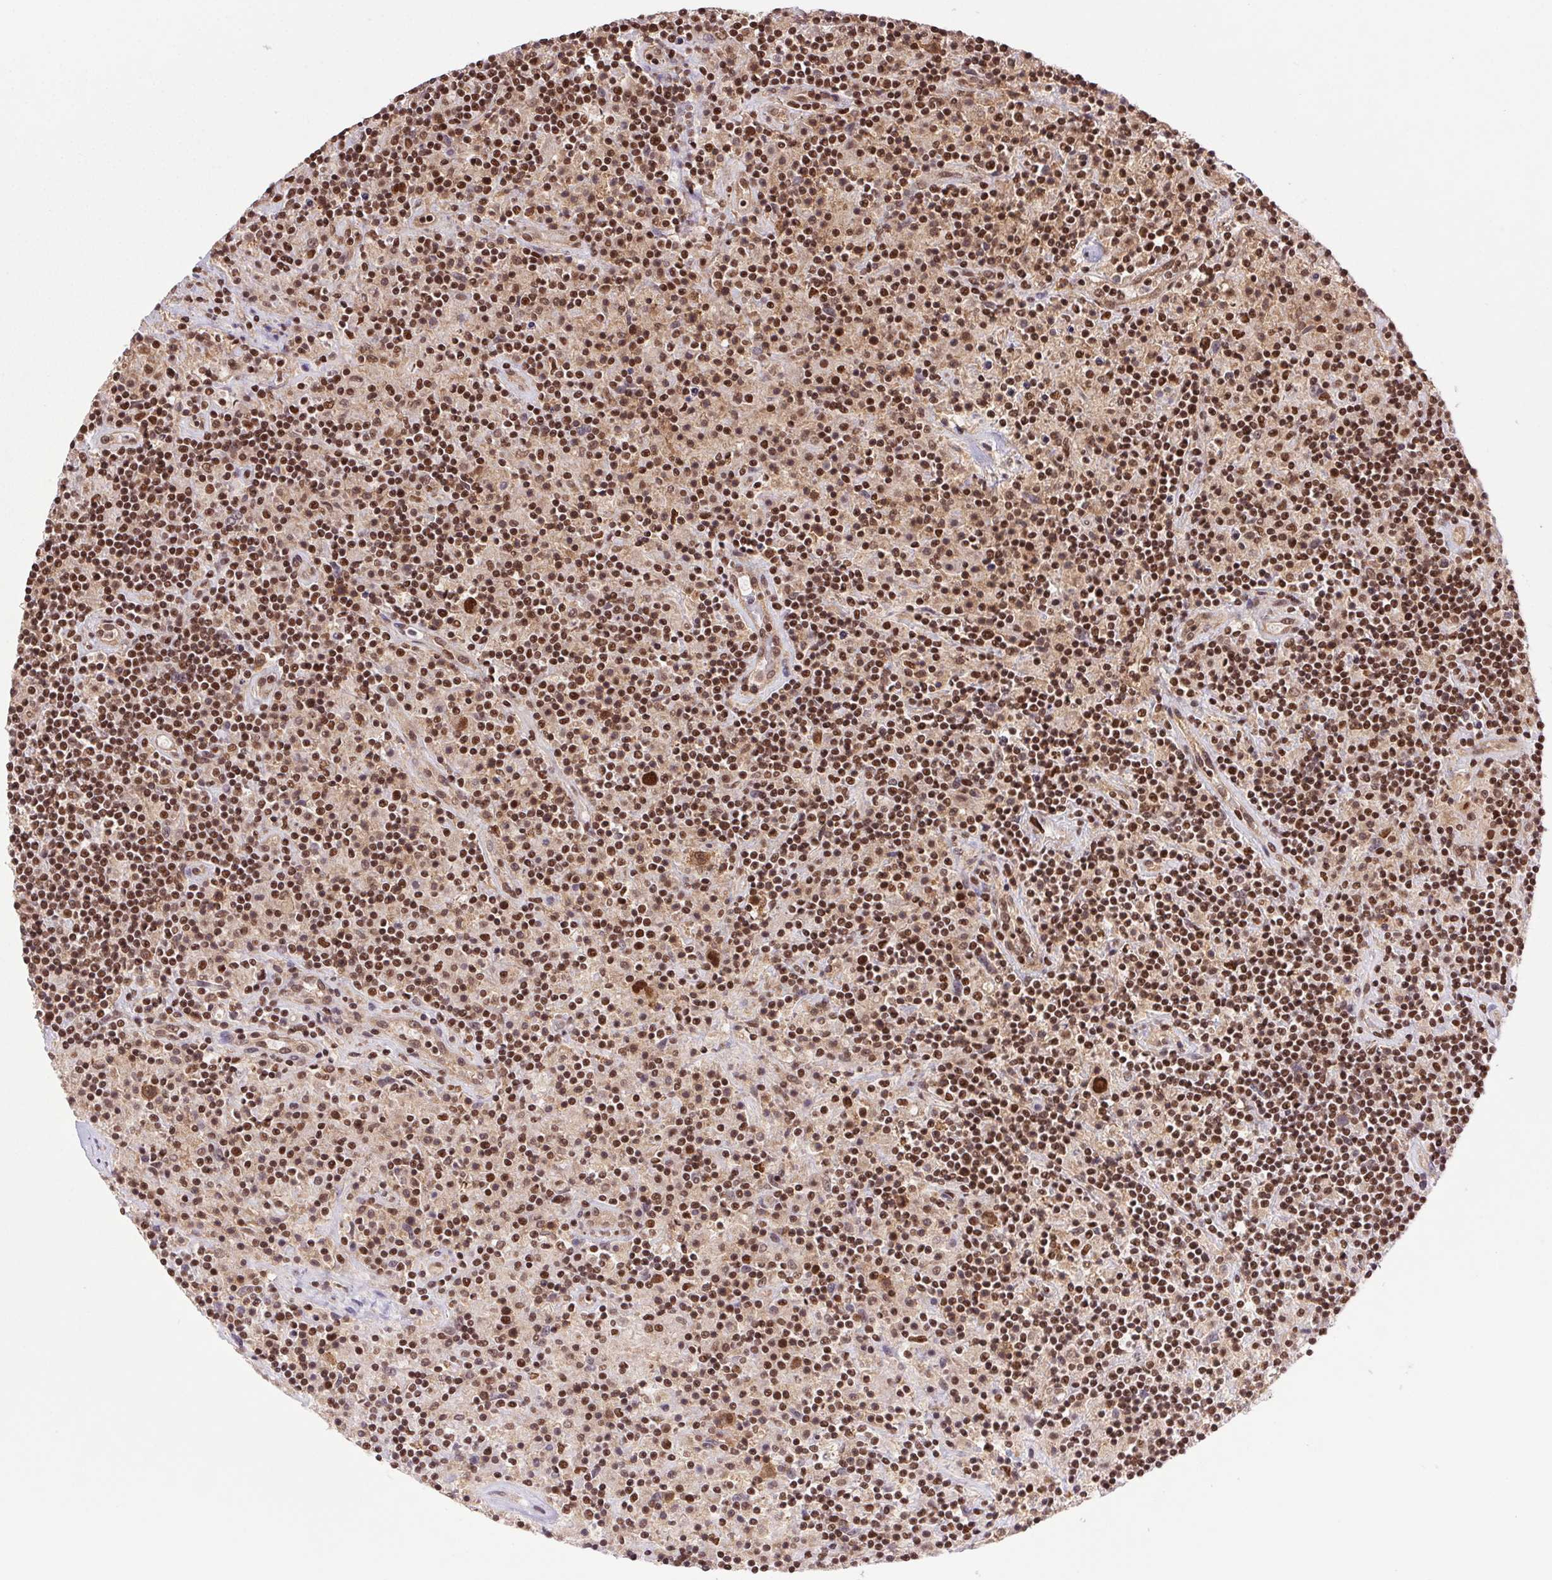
{"staining": {"intensity": "strong", "quantity": "25%-75%", "location": "nuclear"}, "tissue": "lymphoma", "cell_type": "Tumor cells", "image_type": "cancer", "snomed": [{"axis": "morphology", "description": "Hodgkin's disease, NOS"}, {"axis": "topography", "description": "Lymph node"}], "caption": "High-power microscopy captured an immunohistochemistry (IHC) micrograph of Hodgkin's disease, revealing strong nuclear staining in approximately 25%-75% of tumor cells.", "gene": "ZNF207", "patient": {"sex": "male", "age": 70}}